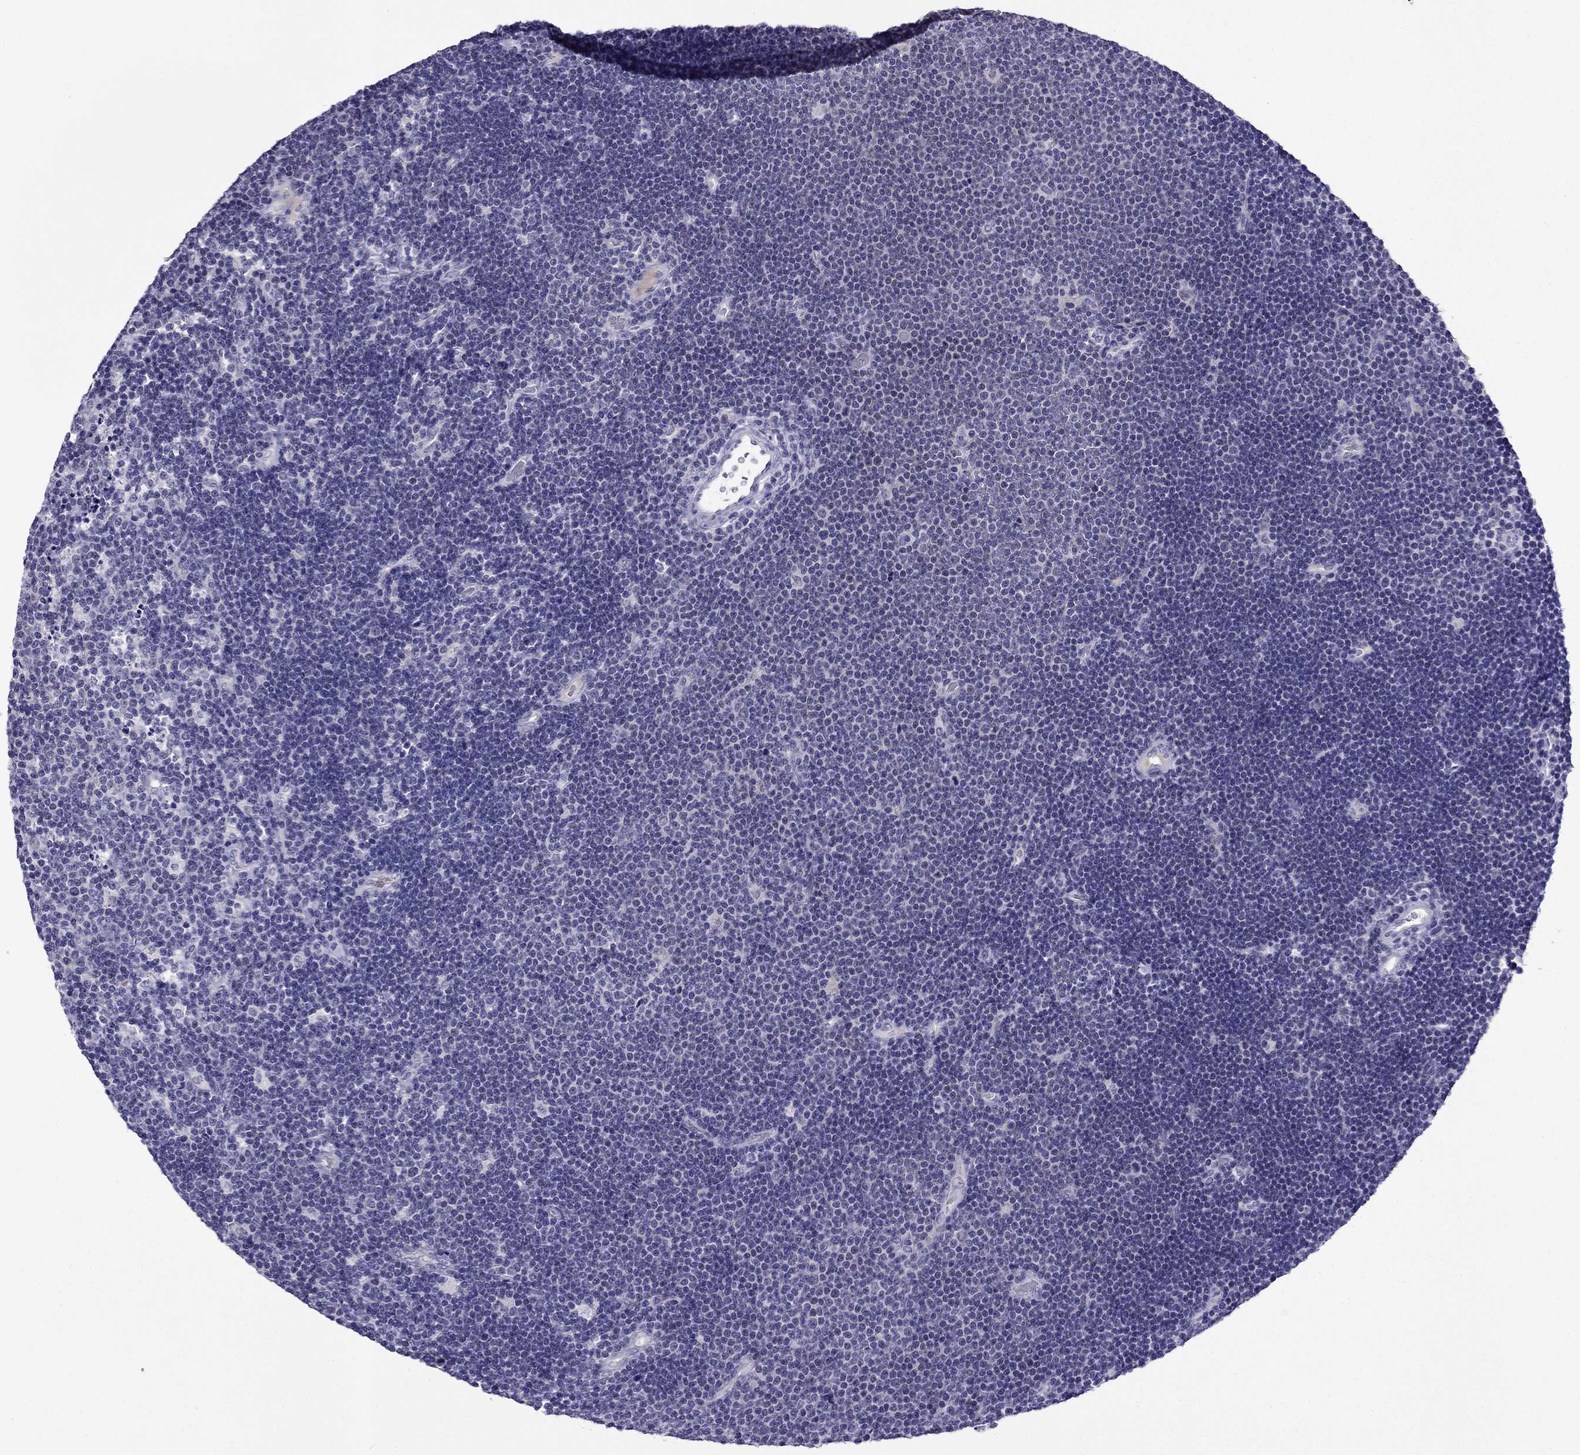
{"staining": {"intensity": "negative", "quantity": "none", "location": "none"}, "tissue": "lymphoma", "cell_type": "Tumor cells", "image_type": "cancer", "snomed": [{"axis": "morphology", "description": "Malignant lymphoma, non-Hodgkin's type, Low grade"}, {"axis": "topography", "description": "Brain"}], "caption": "Human lymphoma stained for a protein using immunohistochemistry (IHC) shows no expression in tumor cells.", "gene": "SPTBN4", "patient": {"sex": "female", "age": 66}}